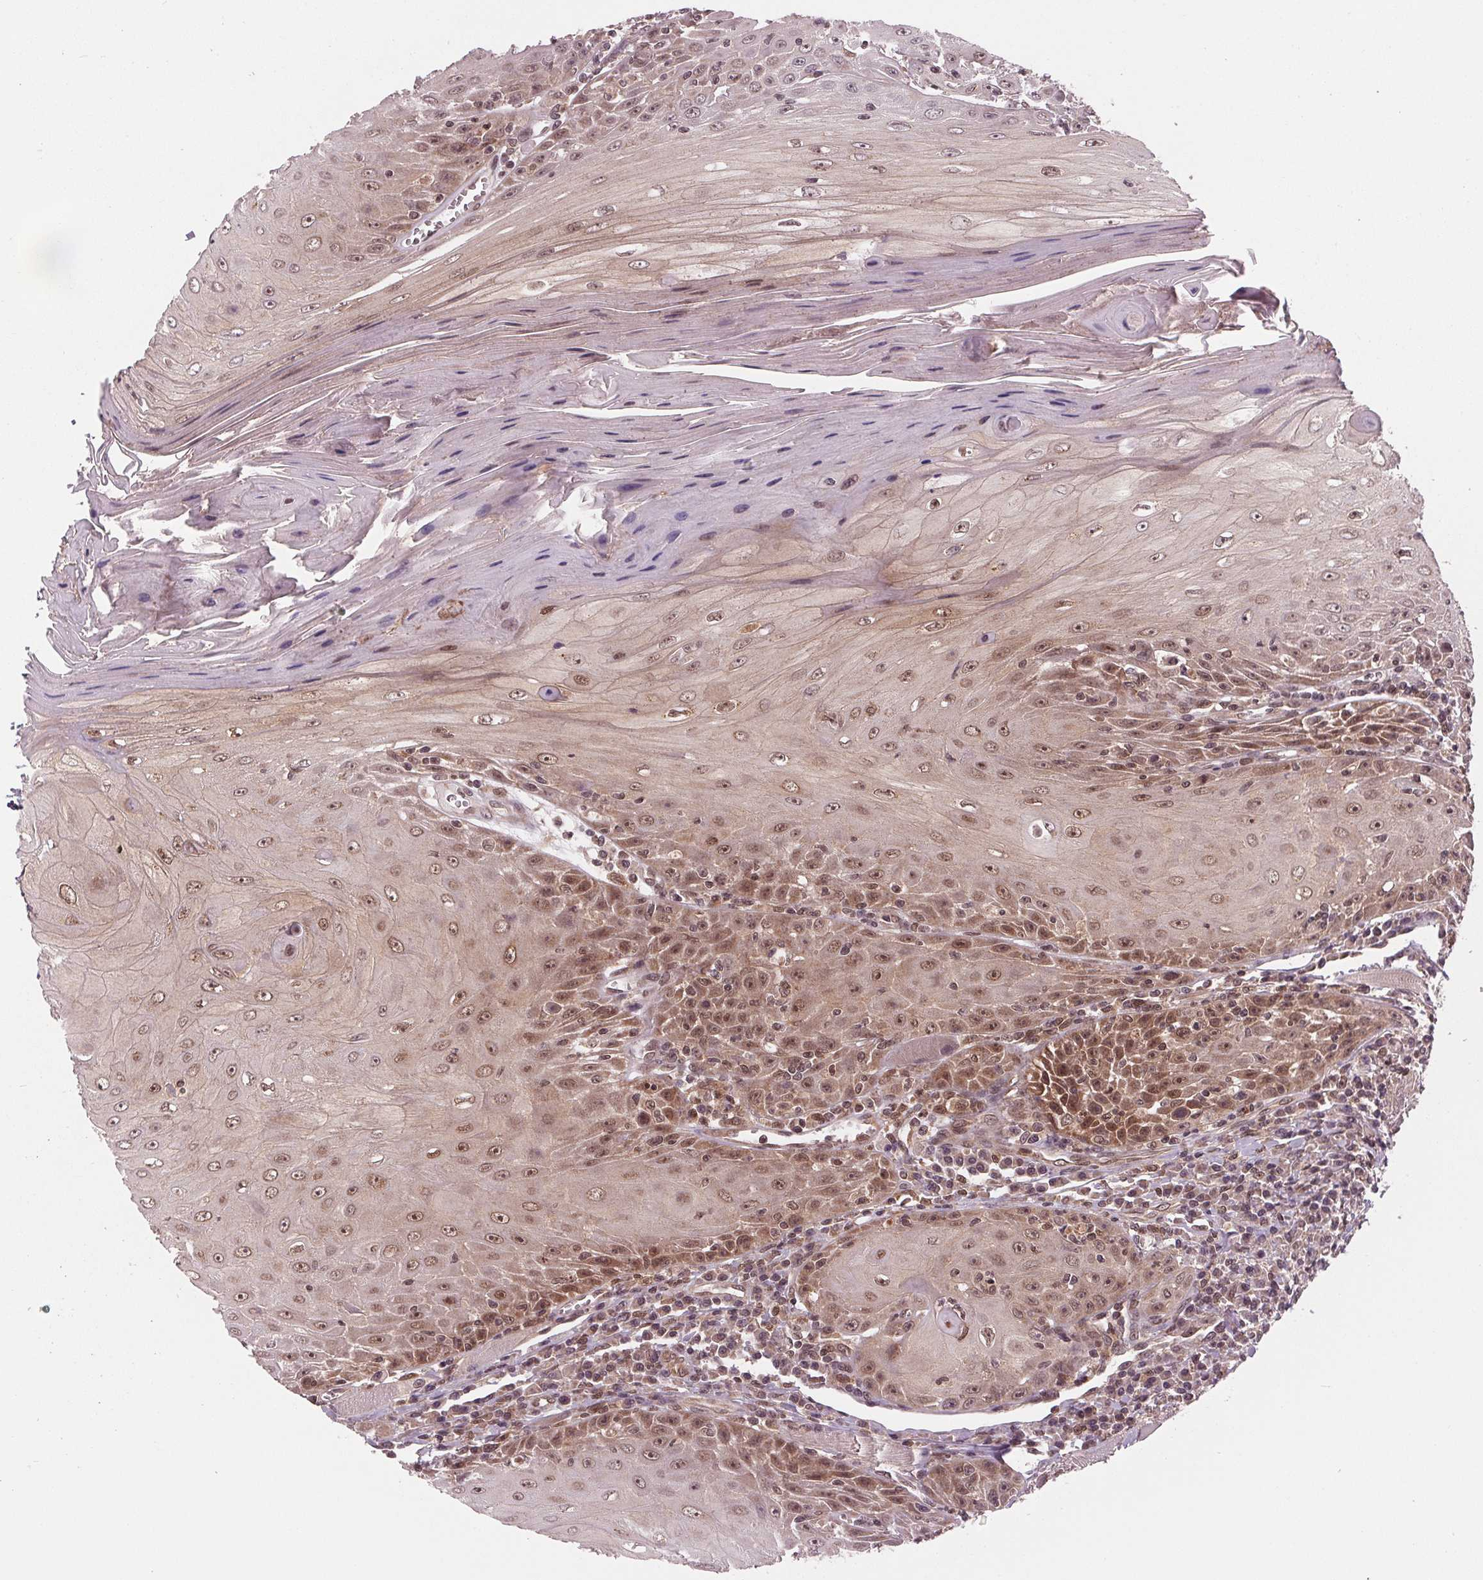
{"staining": {"intensity": "moderate", "quantity": ">75%", "location": "nuclear"}, "tissue": "head and neck cancer", "cell_type": "Tumor cells", "image_type": "cancer", "snomed": [{"axis": "morphology", "description": "Squamous cell carcinoma, NOS"}, {"axis": "topography", "description": "Head-Neck"}], "caption": "A medium amount of moderate nuclear expression is seen in approximately >75% of tumor cells in squamous cell carcinoma (head and neck) tissue.", "gene": "STAT3", "patient": {"sex": "male", "age": 52}}